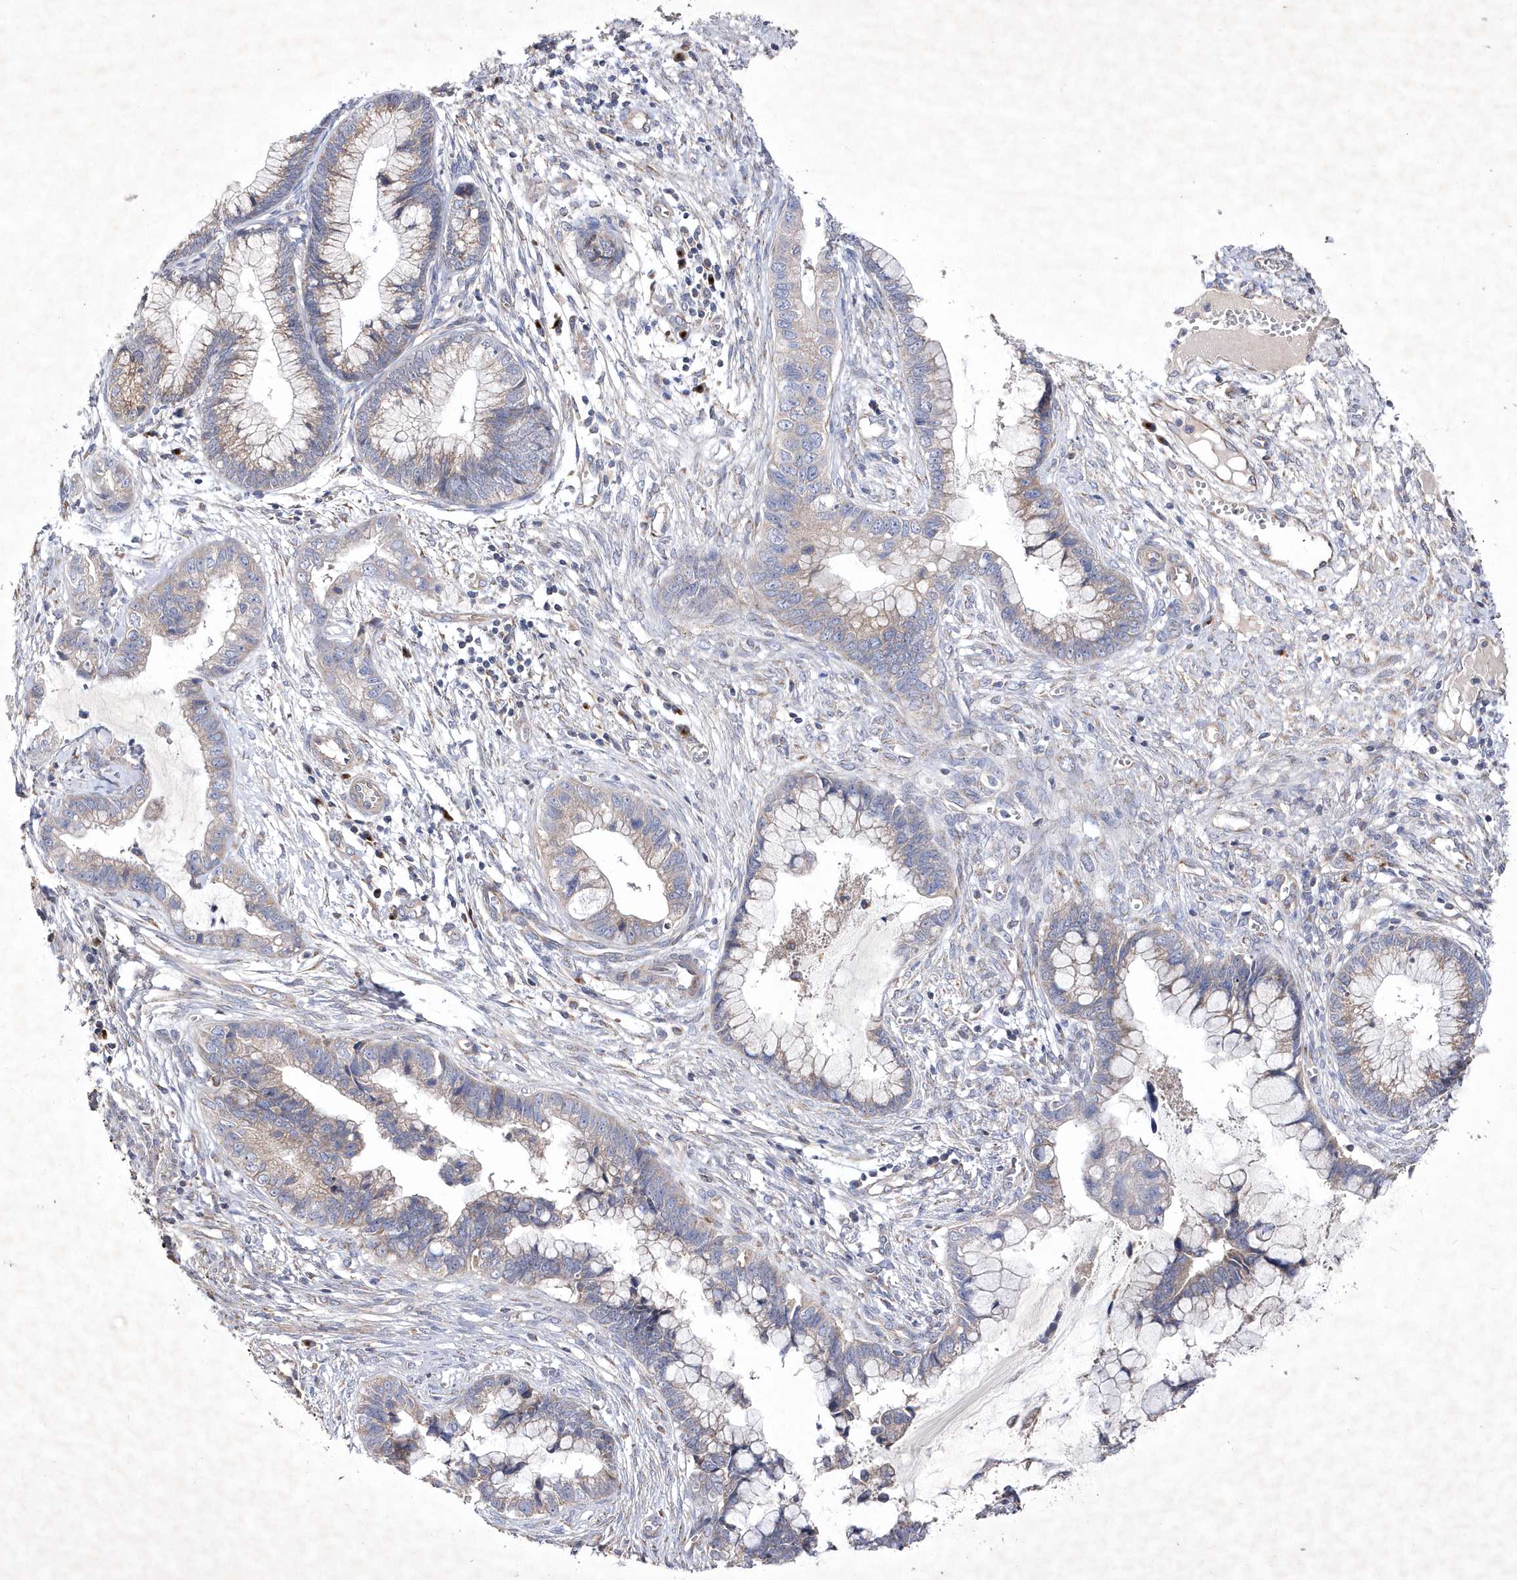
{"staining": {"intensity": "moderate", "quantity": "25%-75%", "location": "cytoplasmic/membranous"}, "tissue": "cervical cancer", "cell_type": "Tumor cells", "image_type": "cancer", "snomed": [{"axis": "morphology", "description": "Adenocarcinoma, NOS"}, {"axis": "topography", "description": "Cervix"}], "caption": "Cervical cancer stained for a protein (brown) reveals moderate cytoplasmic/membranous positive expression in approximately 25%-75% of tumor cells.", "gene": "METTL8", "patient": {"sex": "female", "age": 44}}